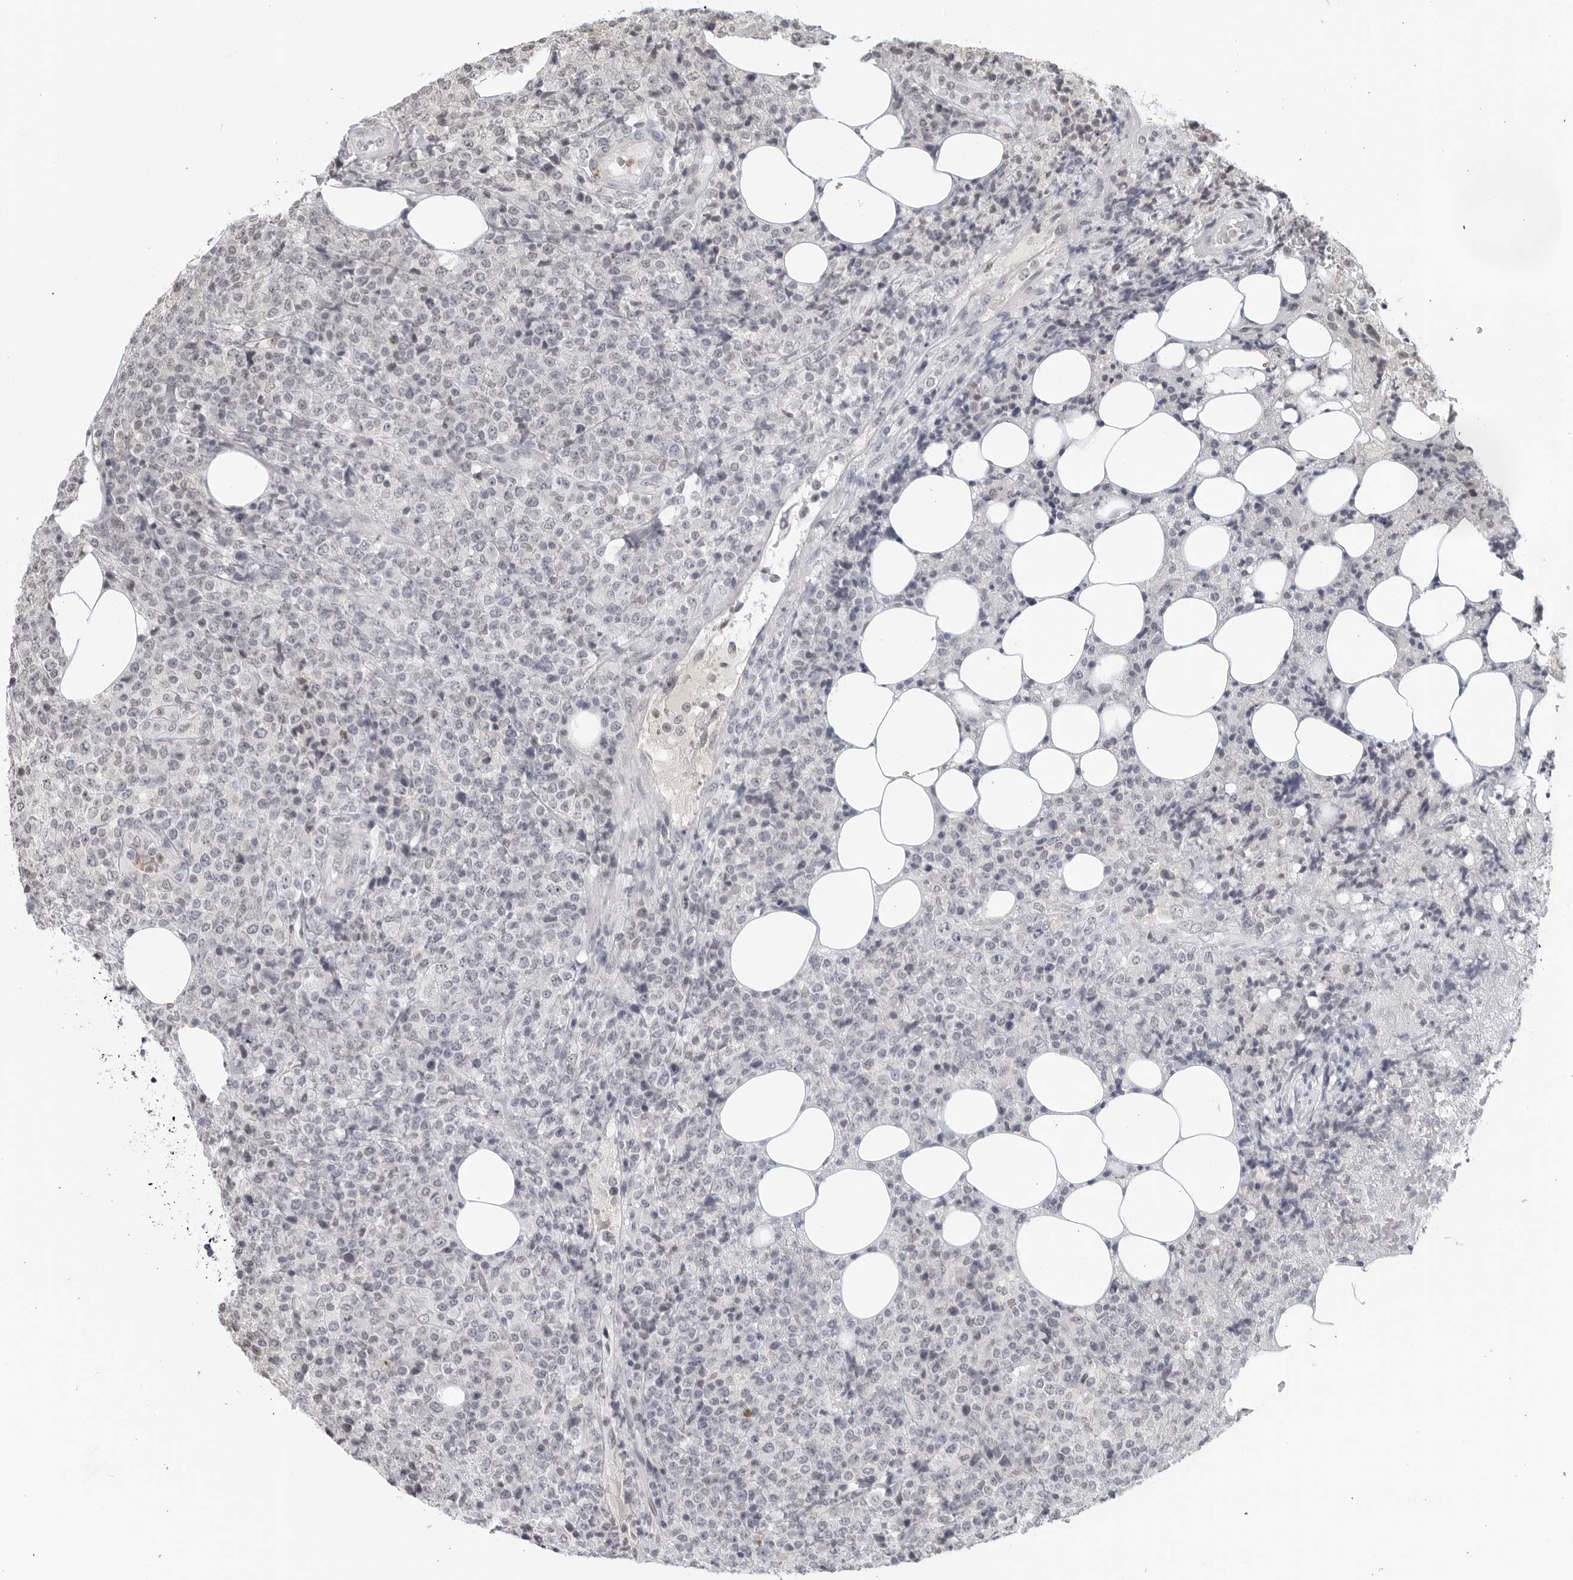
{"staining": {"intensity": "negative", "quantity": "none", "location": "none"}, "tissue": "lymphoma", "cell_type": "Tumor cells", "image_type": "cancer", "snomed": [{"axis": "morphology", "description": "Malignant lymphoma, non-Hodgkin's type, High grade"}, {"axis": "topography", "description": "Lymph node"}], "caption": "DAB (3,3'-diaminobenzidine) immunohistochemical staining of human lymphoma reveals no significant staining in tumor cells.", "gene": "RAB11FIP3", "patient": {"sex": "male", "age": 13}}